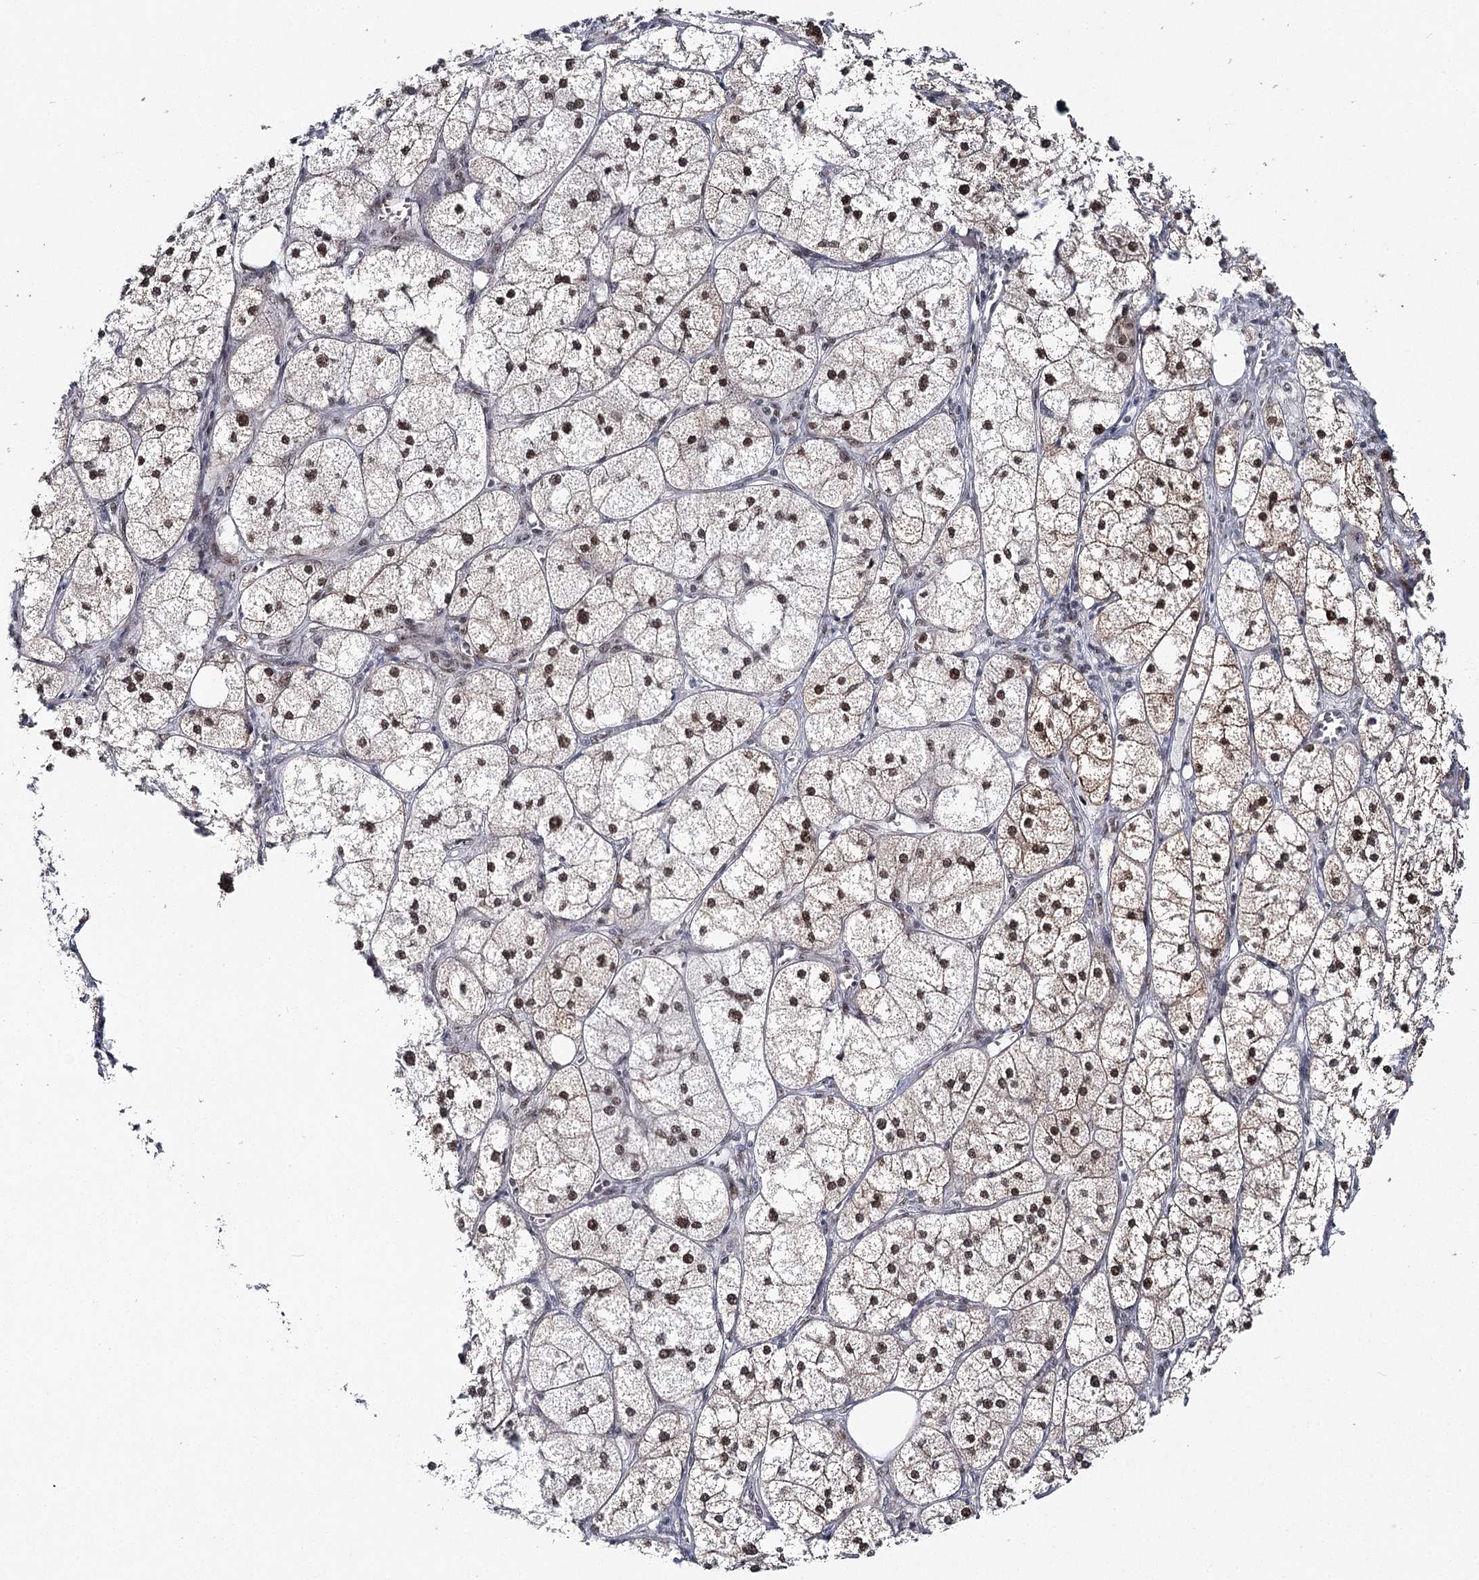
{"staining": {"intensity": "strong", "quantity": ">75%", "location": "nuclear"}, "tissue": "adrenal gland", "cell_type": "Glandular cells", "image_type": "normal", "snomed": [{"axis": "morphology", "description": "Normal tissue, NOS"}, {"axis": "topography", "description": "Adrenal gland"}], "caption": "The photomicrograph reveals a brown stain indicating the presence of a protein in the nuclear of glandular cells in adrenal gland. The protein of interest is shown in brown color, while the nuclei are stained blue.", "gene": "SCAF8", "patient": {"sex": "female", "age": 61}}